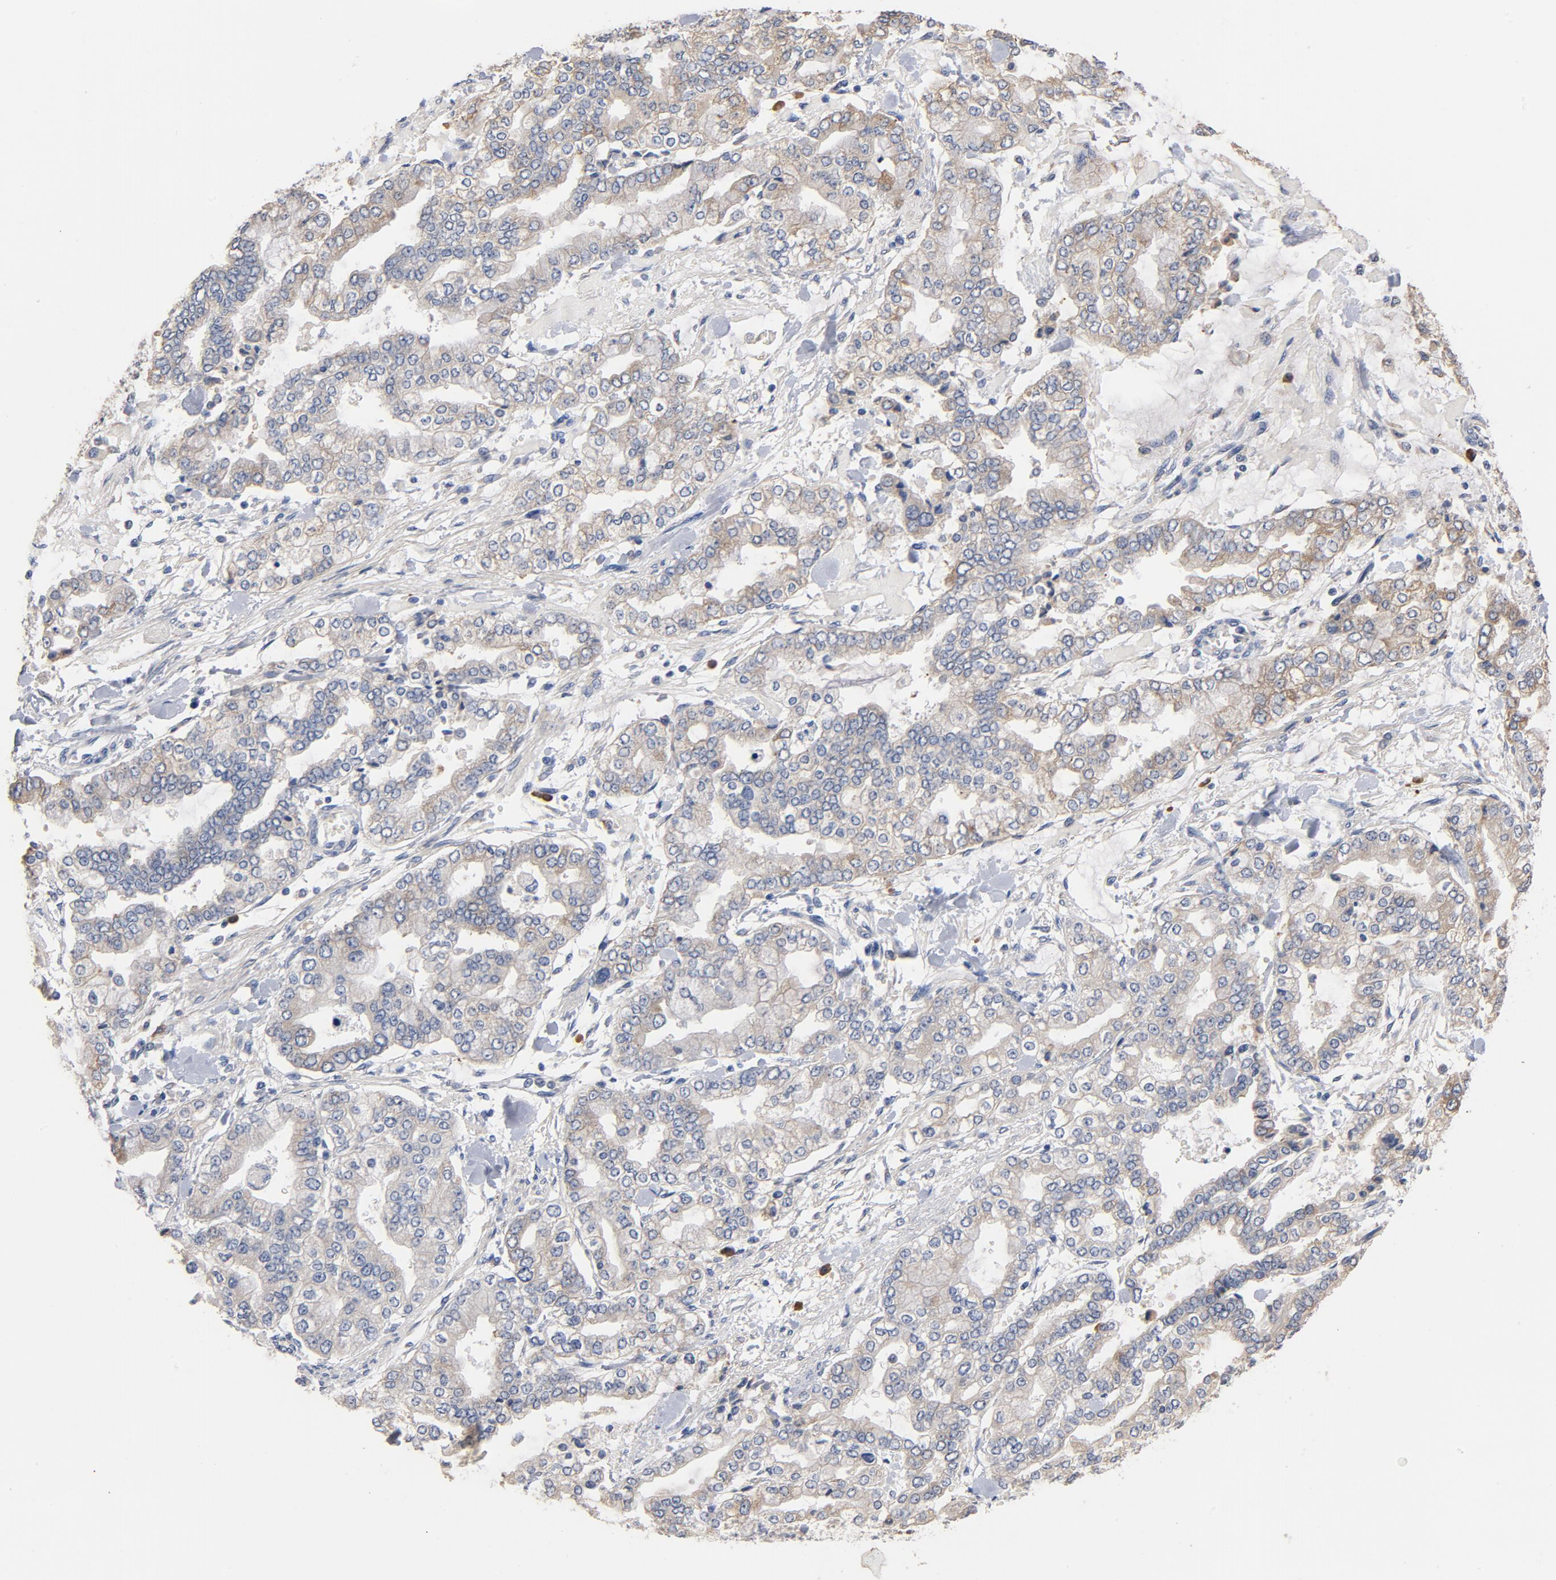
{"staining": {"intensity": "weak", "quantity": "25%-75%", "location": "cytoplasmic/membranous"}, "tissue": "stomach cancer", "cell_type": "Tumor cells", "image_type": "cancer", "snomed": [{"axis": "morphology", "description": "Normal tissue, NOS"}, {"axis": "morphology", "description": "Adenocarcinoma, NOS"}, {"axis": "topography", "description": "Stomach, upper"}, {"axis": "topography", "description": "Stomach"}], "caption": "A high-resolution micrograph shows immunohistochemistry (IHC) staining of stomach cancer, which displays weak cytoplasmic/membranous expression in about 25%-75% of tumor cells. (IHC, brightfield microscopy, high magnification).", "gene": "TLR4", "patient": {"sex": "male", "age": 76}}